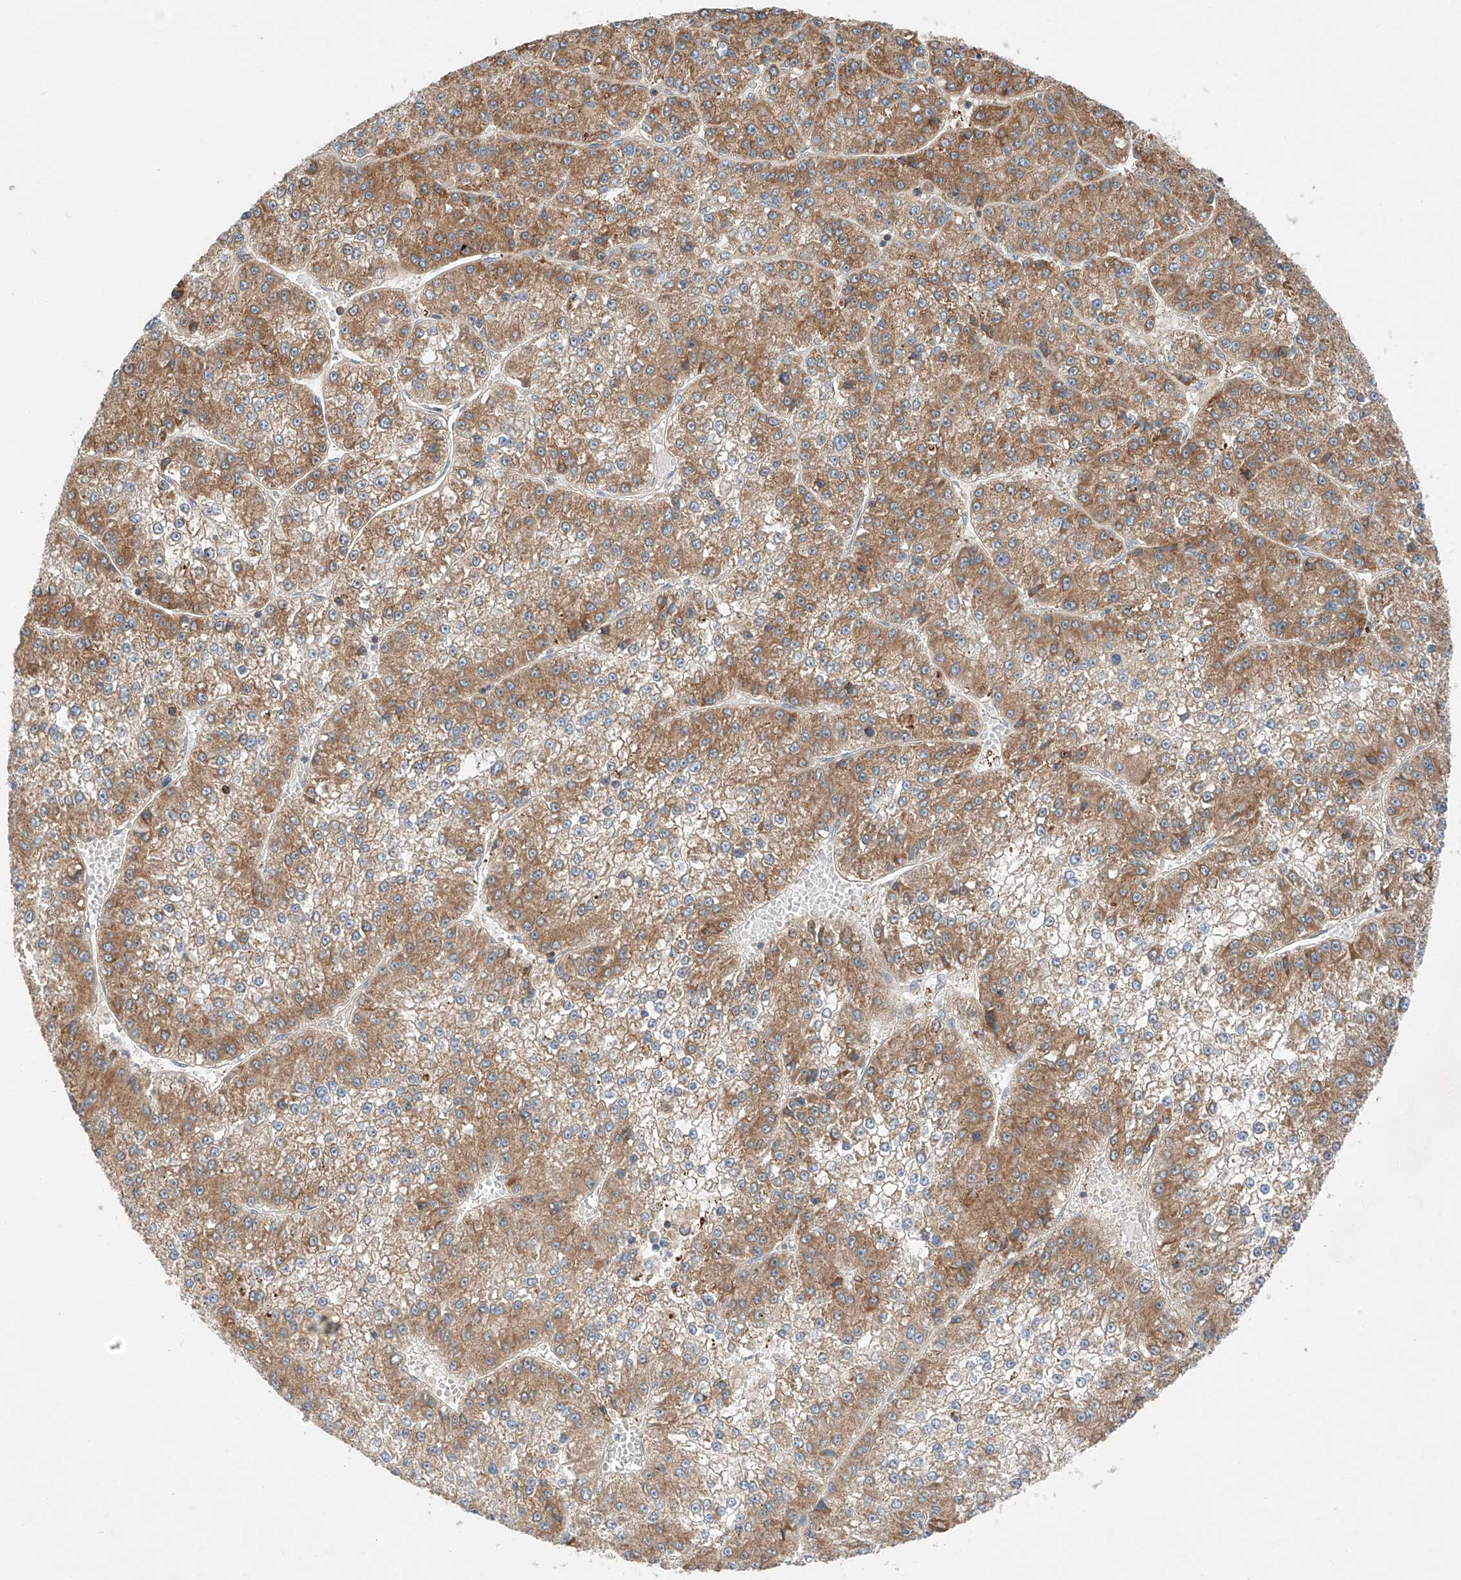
{"staining": {"intensity": "moderate", "quantity": ">75%", "location": "cytoplasmic/membranous"}, "tissue": "liver cancer", "cell_type": "Tumor cells", "image_type": "cancer", "snomed": [{"axis": "morphology", "description": "Carcinoma, Hepatocellular, NOS"}, {"axis": "topography", "description": "Liver"}], "caption": "Human liver cancer stained with a brown dye reveals moderate cytoplasmic/membranous positive expression in approximately >75% of tumor cells.", "gene": "RUSC1", "patient": {"sex": "female", "age": 73}}